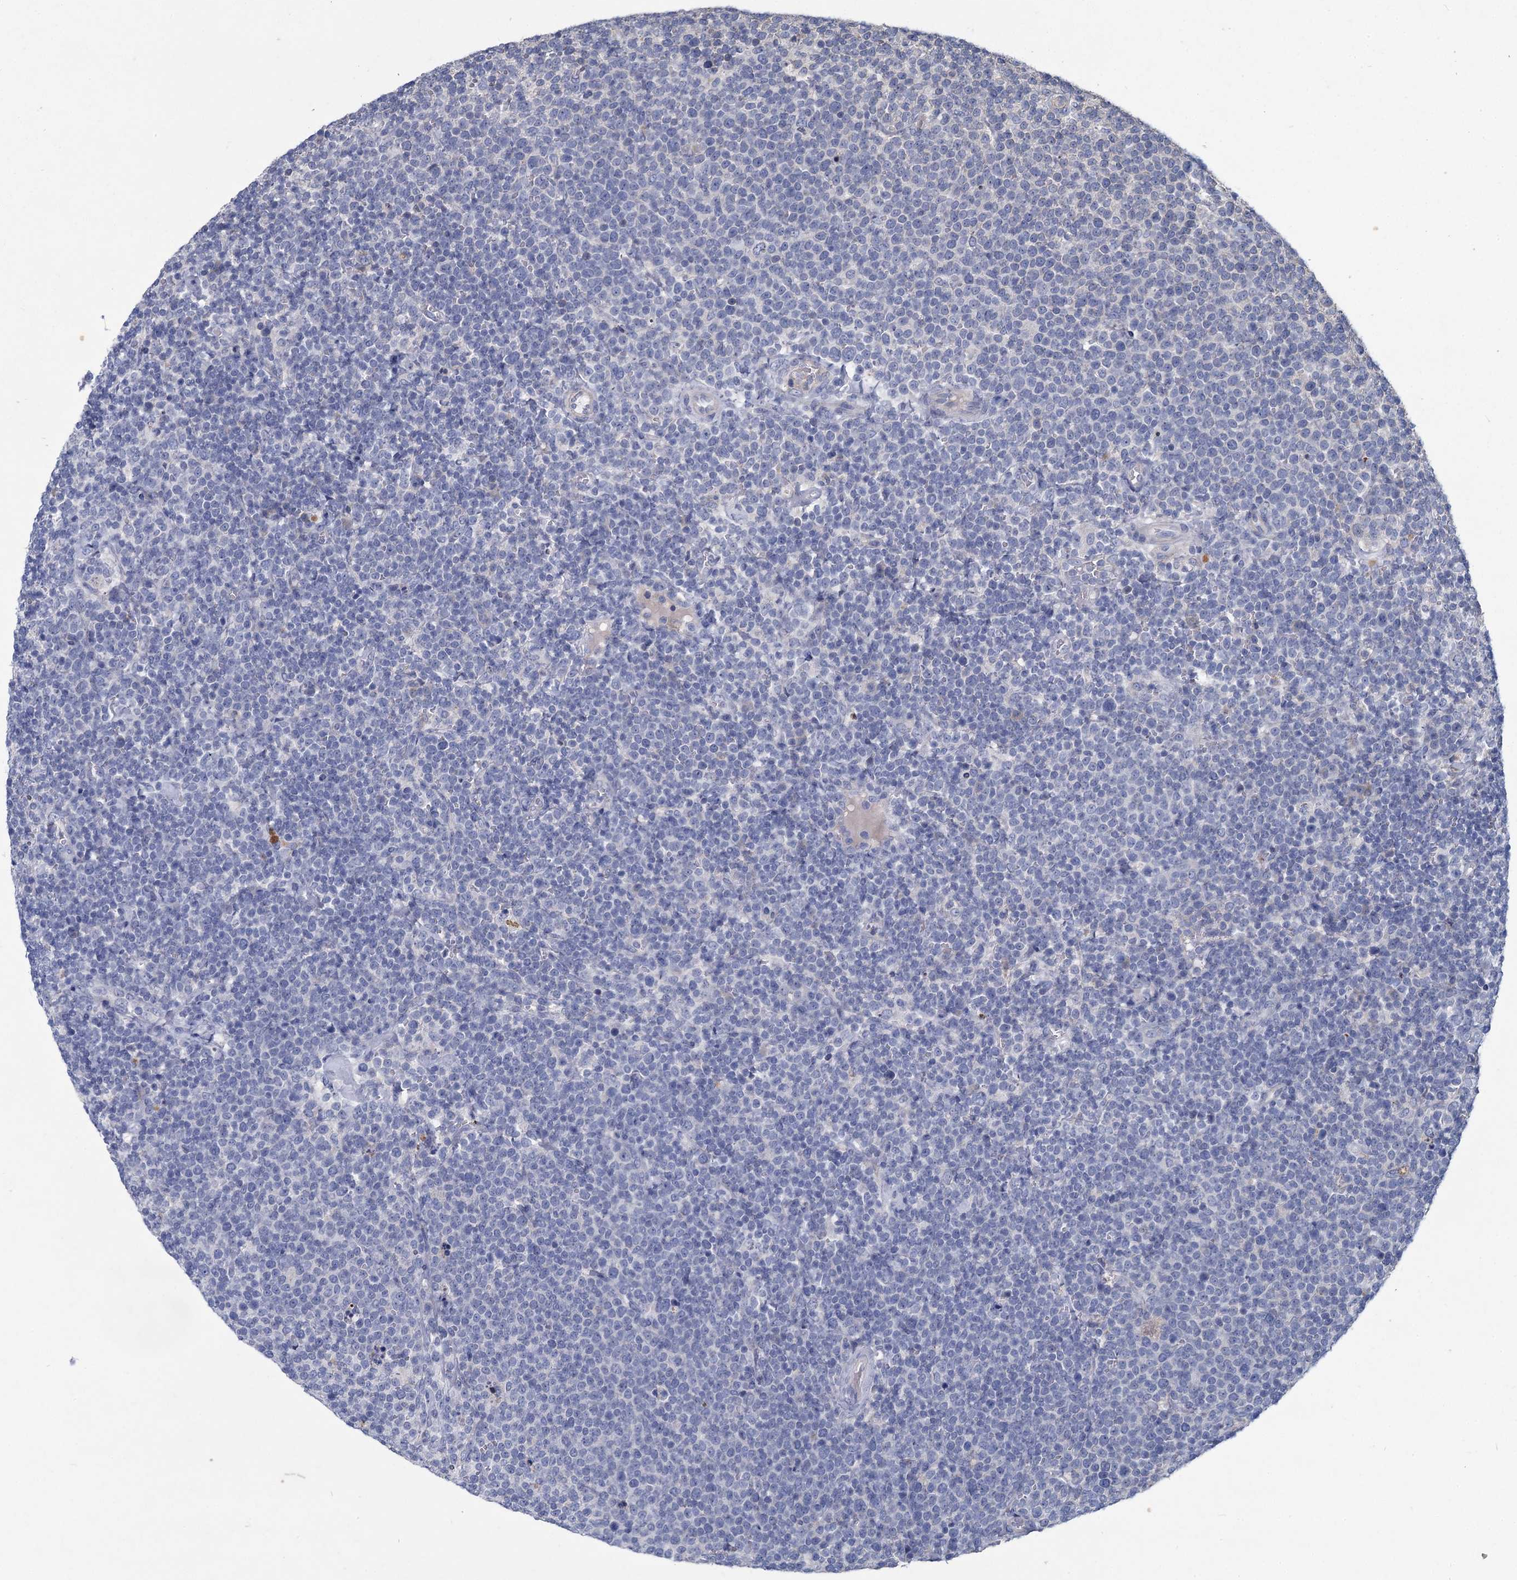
{"staining": {"intensity": "negative", "quantity": "none", "location": "none"}, "tissue": "lymphoma", "cell_type": "Tumor cells", "image_type": "cancer", "snomed": [{"axis": "morphology", "description": "Malignant lymphoma, non-Hodgkin's type, High grade"}, {"axis": "topography", "description": "Lymph node"}], "caption": "High power microscopy photomicrograph of an IHC micrograph of malignant lymphoma, non-Hodgkin's type (high-grade), revealing no significant staining in tumor cells. The staining is performed using DAB (3,3'-diaminobenzidine) brown chromogen with nuclei counter-stained in using hematoxylin.", "gene": "HES2", "patient": {"sex": "male", "age": 61}}